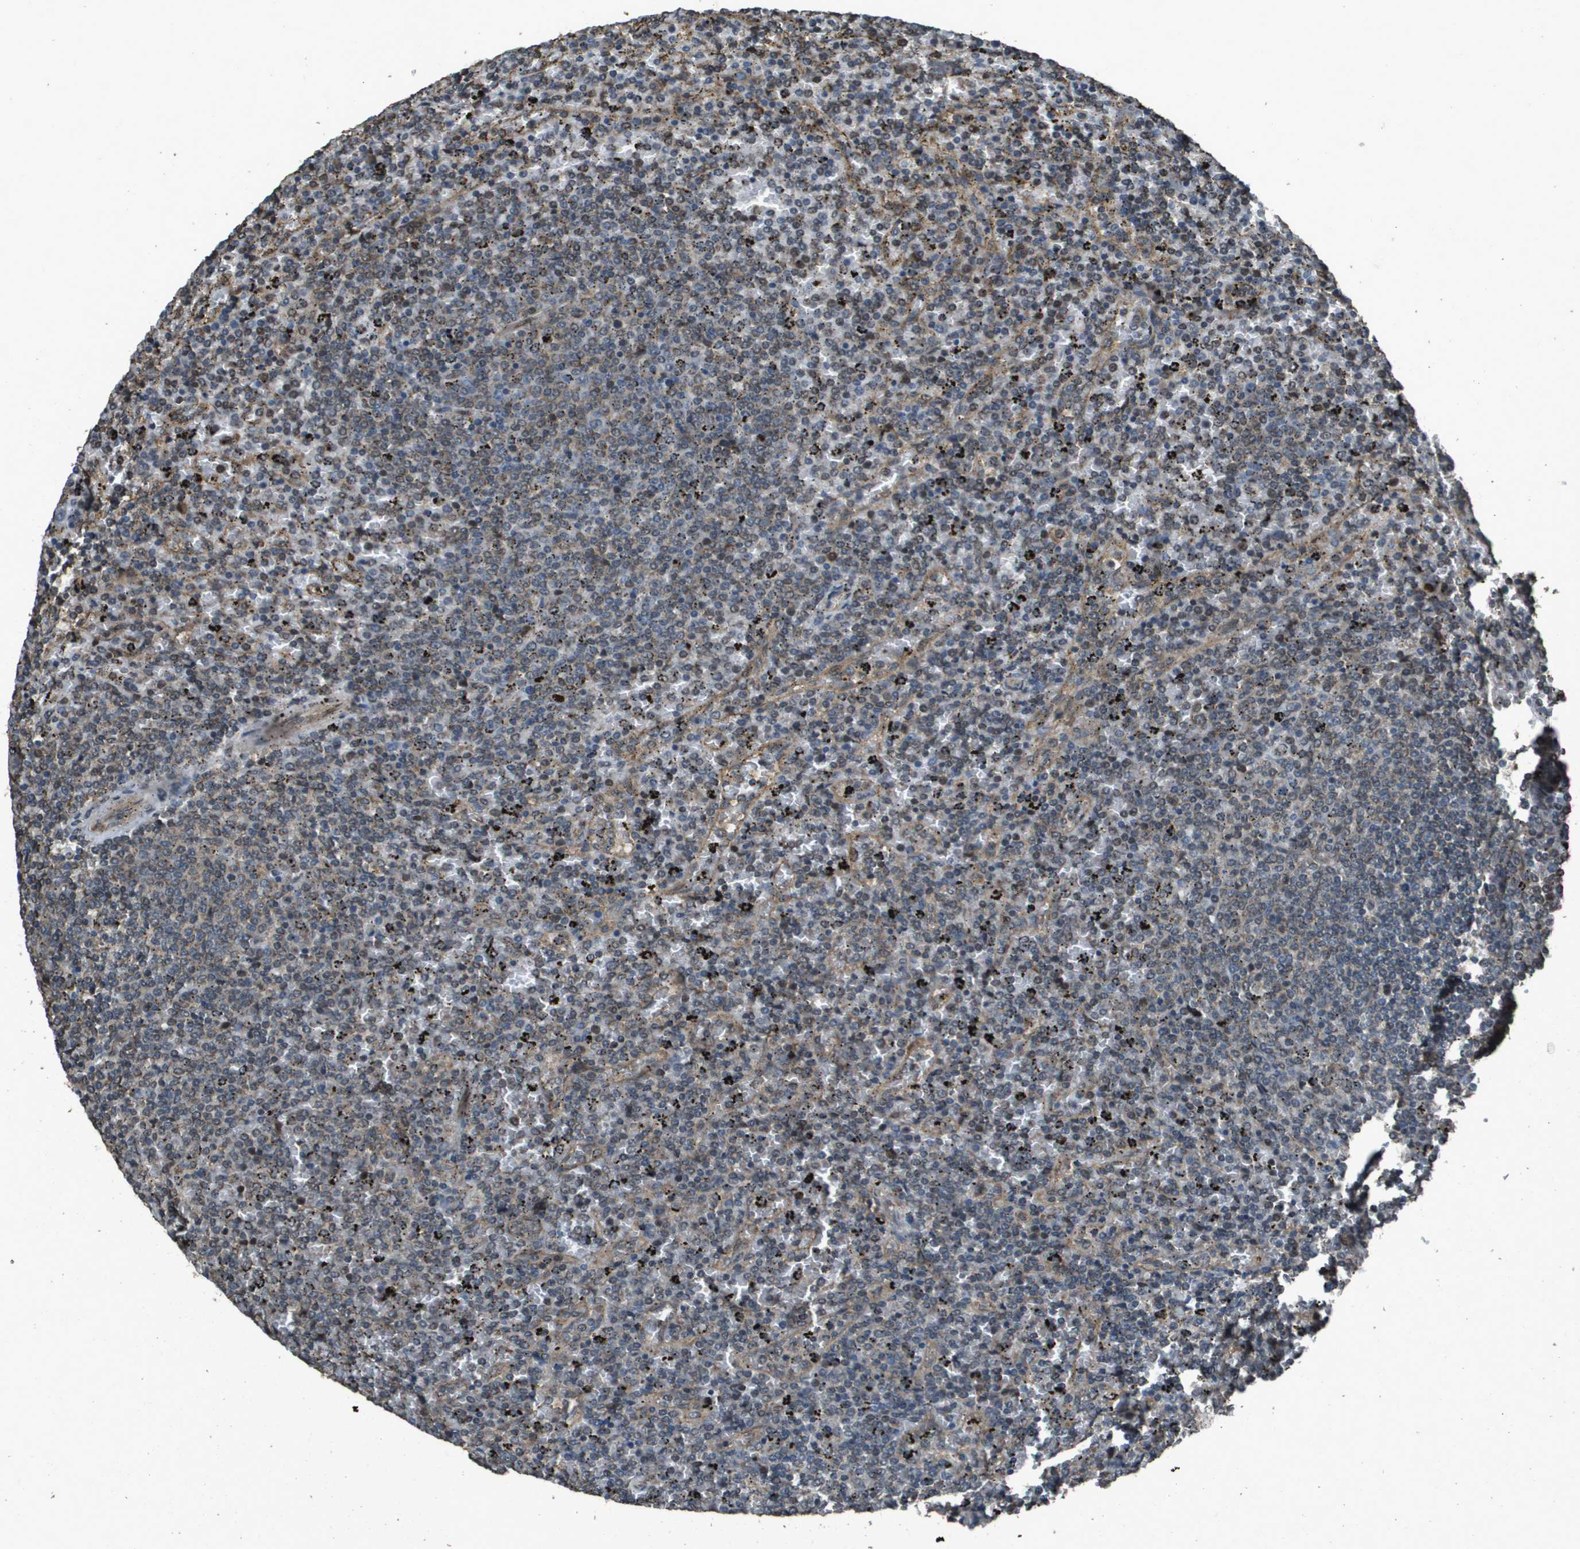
{"staining": {"intensity": "weak", "quantity": "25%-75%", "location": "cytoplasmic/membranous"}, "tissue": "lymphoma", "cell_type": "Tumor cells", "image_type": "cancer", "snomed": [{"axis": "morphology", "description": "Malignant lymphoma, non-Hodgkin's type, Low grade"}, {"axis": "topography", "description": "Spleen"}], "caption": "Lymphoma was stained to show a protein in brown. There is low levels of weak cytoplasmic/membranous staining in approximately 25%-75% of tumor cells.", "gene": "FIG4", "patient": {"sex": "female", "age": 77}}